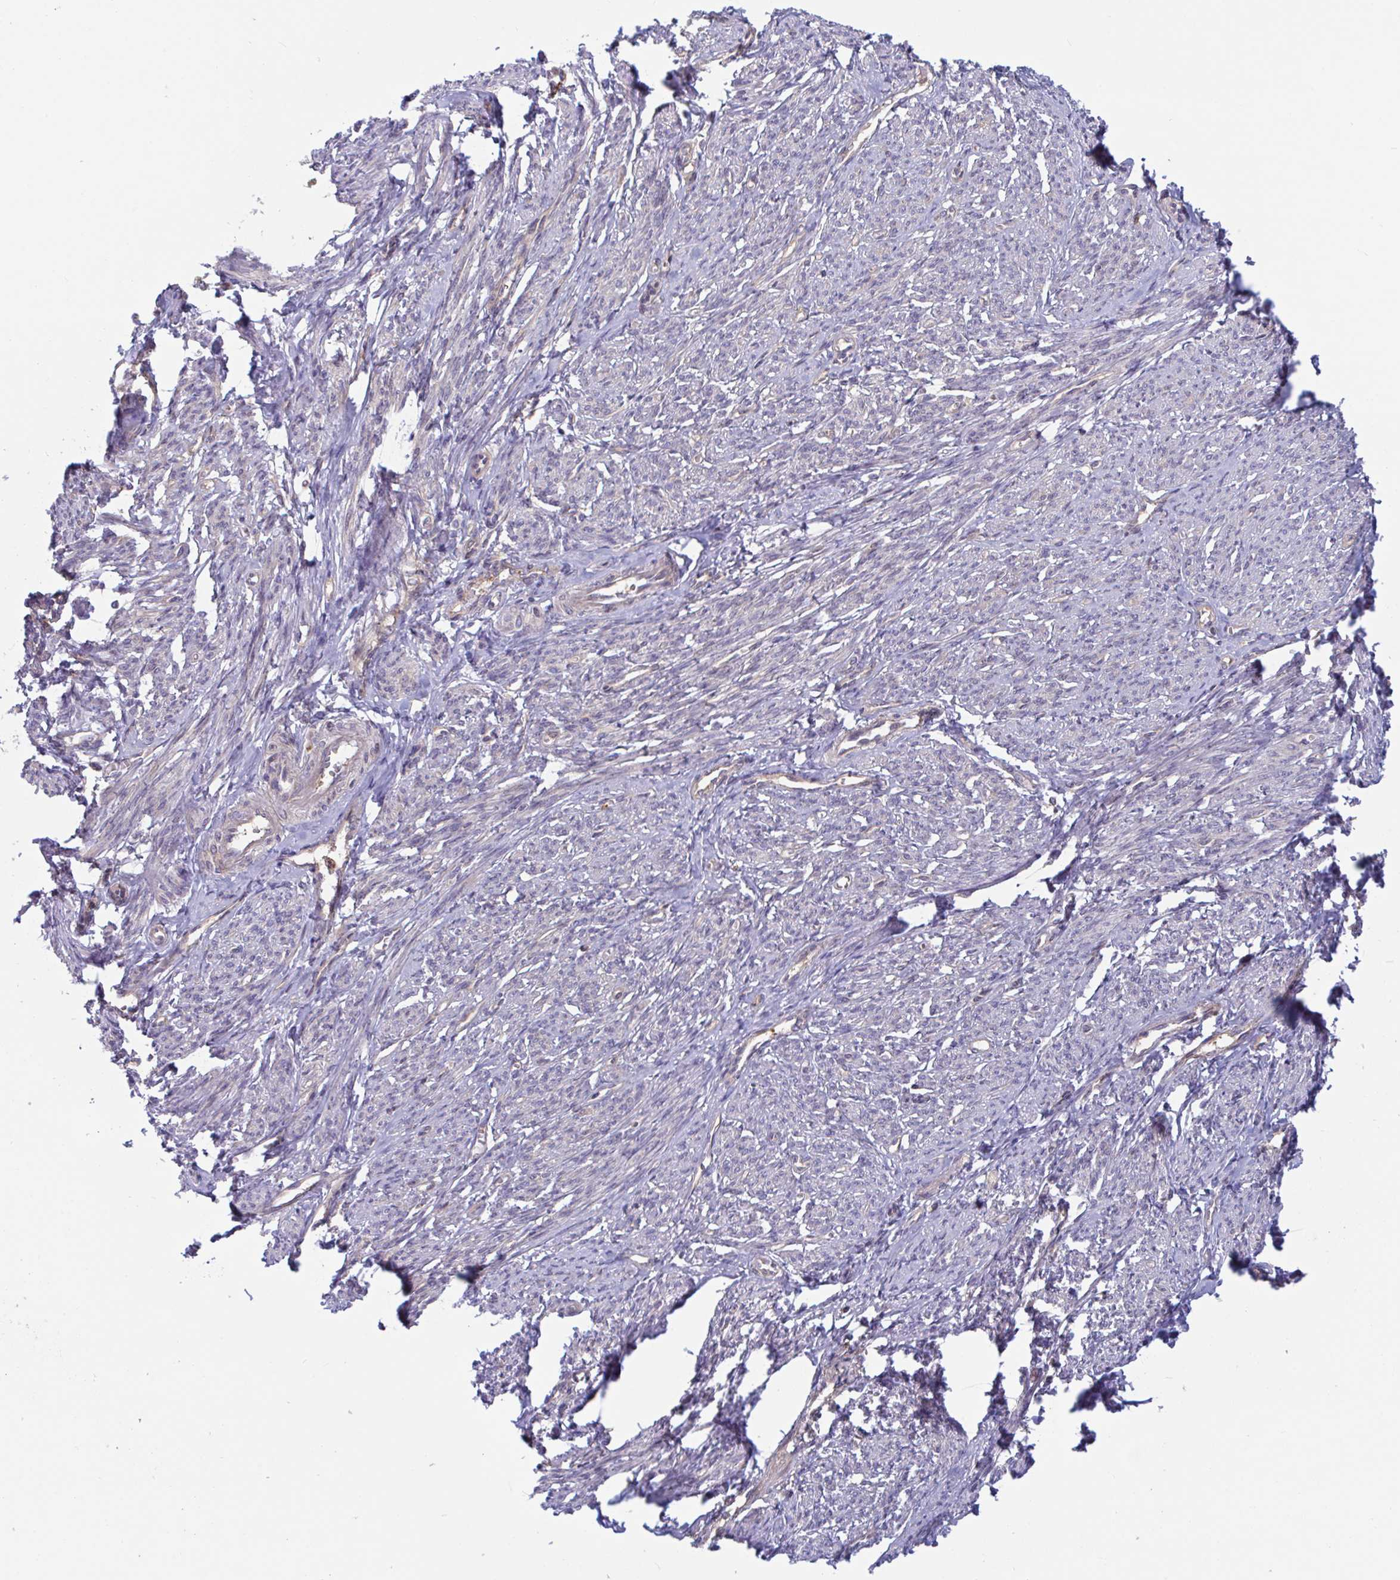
{"staining": {"intensity": "moderate", "quantity": "25%-75%", "location": "cytoplasmic/membranous,nuclear"}, "tissue": "smooth muscle", "cell_type": "Smooth muscle cells", "image_type": "normal", "snomed": [{"axis": "morphology", "description": "Normal tissue, NOS"}, {"axis": "topography", "description": "Smooth muscle"}], "caption": "Immunohistochemical staining of unremarkable human smooth muscle shows moderate cytoplasmic/membranous,nuclear protein expression in approximately 25%-75% of smooth muscle cells. (IHC, brightfield microscopy, high magnification).", "gene": "LMNTD2", "patient": {"sex": "female", "age": 65}}